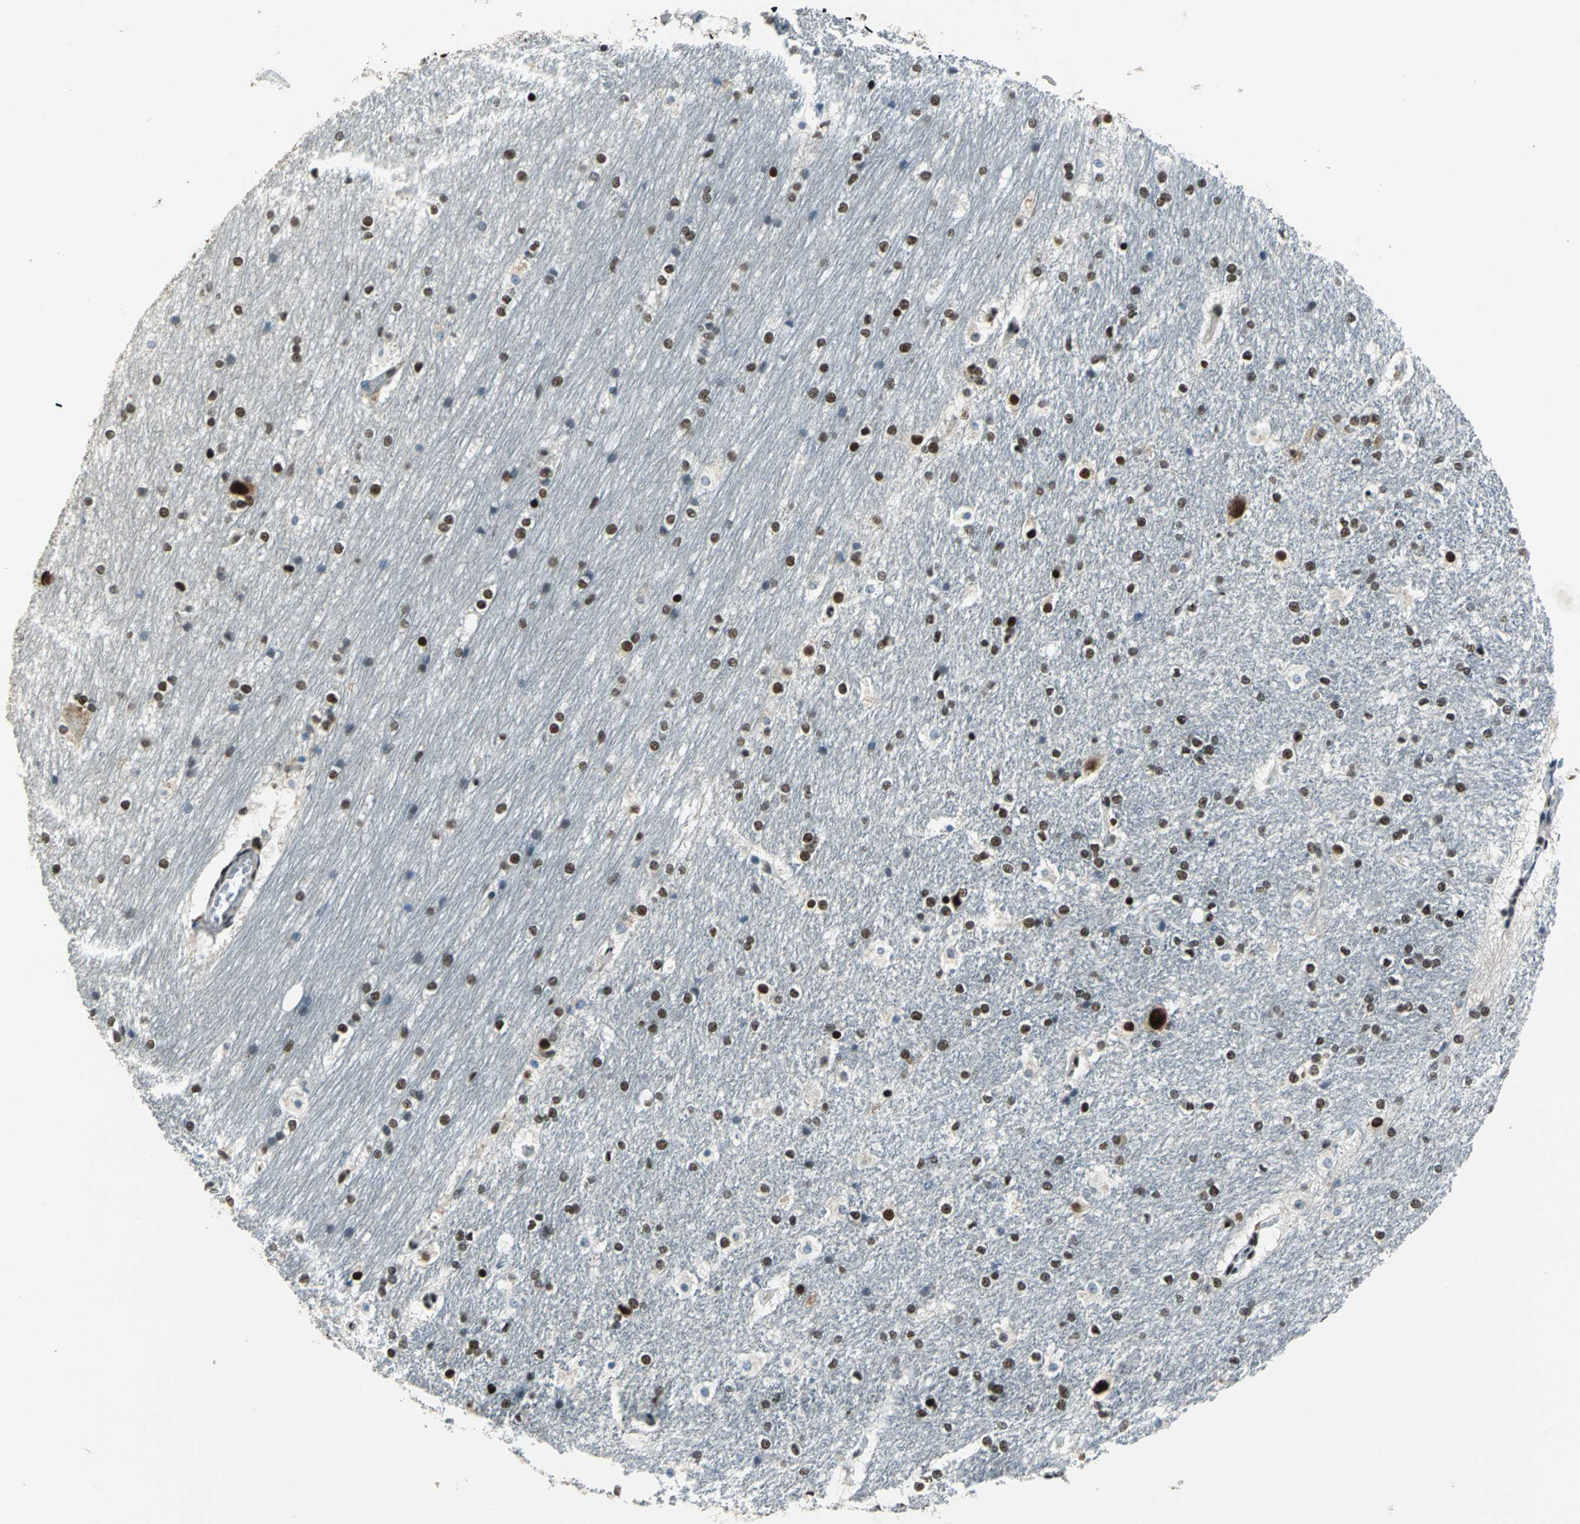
{"staining": {"intensity": "moderate", "quantity": ">75%", "location": "nuclear"}, "tissue": "hippocampus", "cell_type": "Glial cells", "image_type": "normal", "snomed": [{"axis": "morphology", "description": "Normal tissue, NOS"}, {"axis": "topography", "description": "Hippocampus"}], "caption": "The micrograph reveals immunohistochemical staining of benign hippocampus. There is moderate nuclear positivity is identified in about >75% of glial cells. Using DAB (3,3'-diaminobenzidine) (brown) and hematoxylin (blue) stains, captured at high magnification using brightfield microscopy.", "gene": "BCLAF1", "patient": {"sex": "female", "age": 19}}